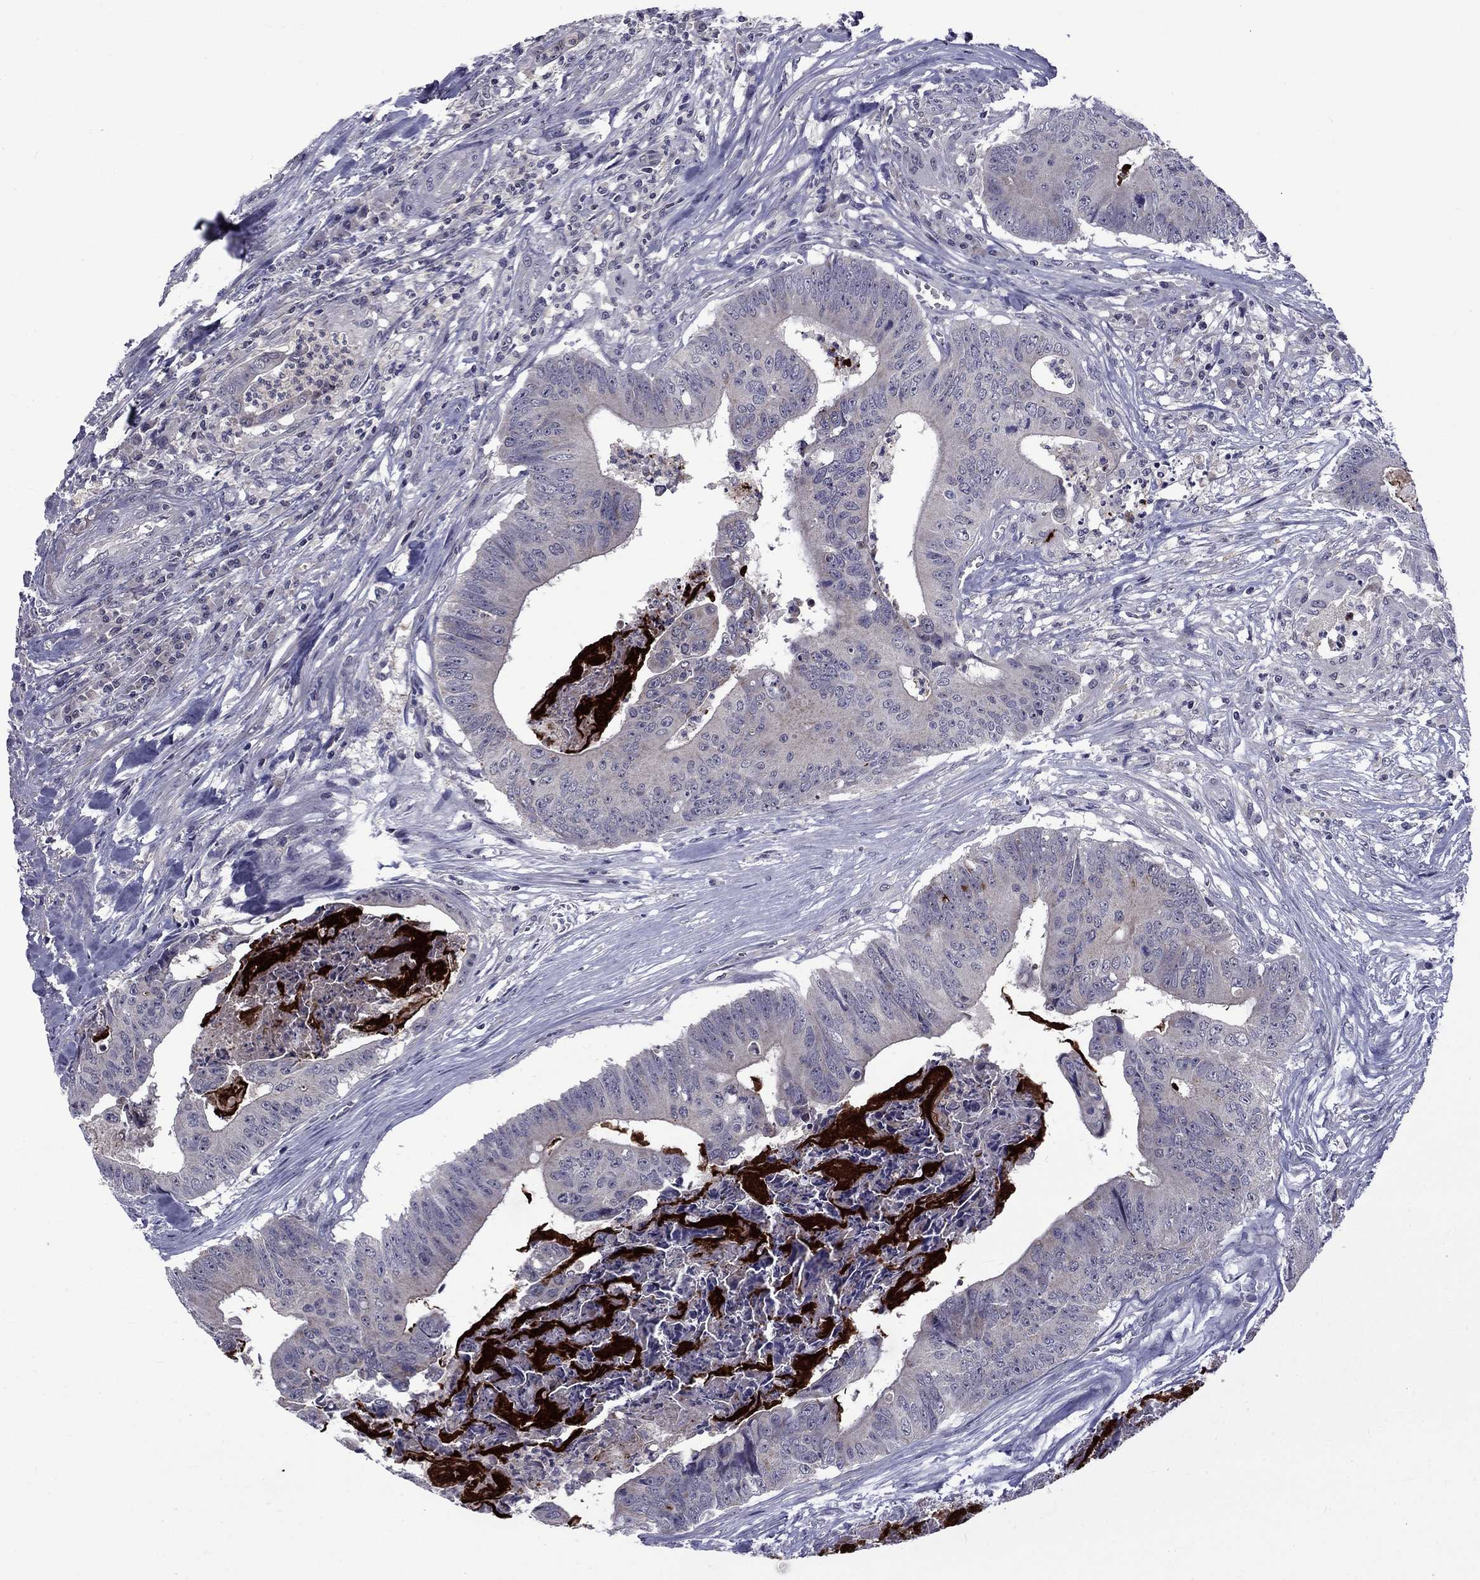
{"staining": {"intensity": "negative", "quantity": "none", "location": "none"}, "tissue": "colorectal cancer", "cell_type": "Tumor cells", "image_type": "cancer", "snomed": [{"axis": "morphology", "description": "Adenocarcinoma, NOS"}, {"axis": "topography", "description": "Colon"}], "caption": "Adenocarcinoma (colorectal) stained for a protein using immunohistochemistry (IHC) shows no expression tumor cells.", "gene": "SNTA1", "patient": {"sex": "male", "age": 84}}